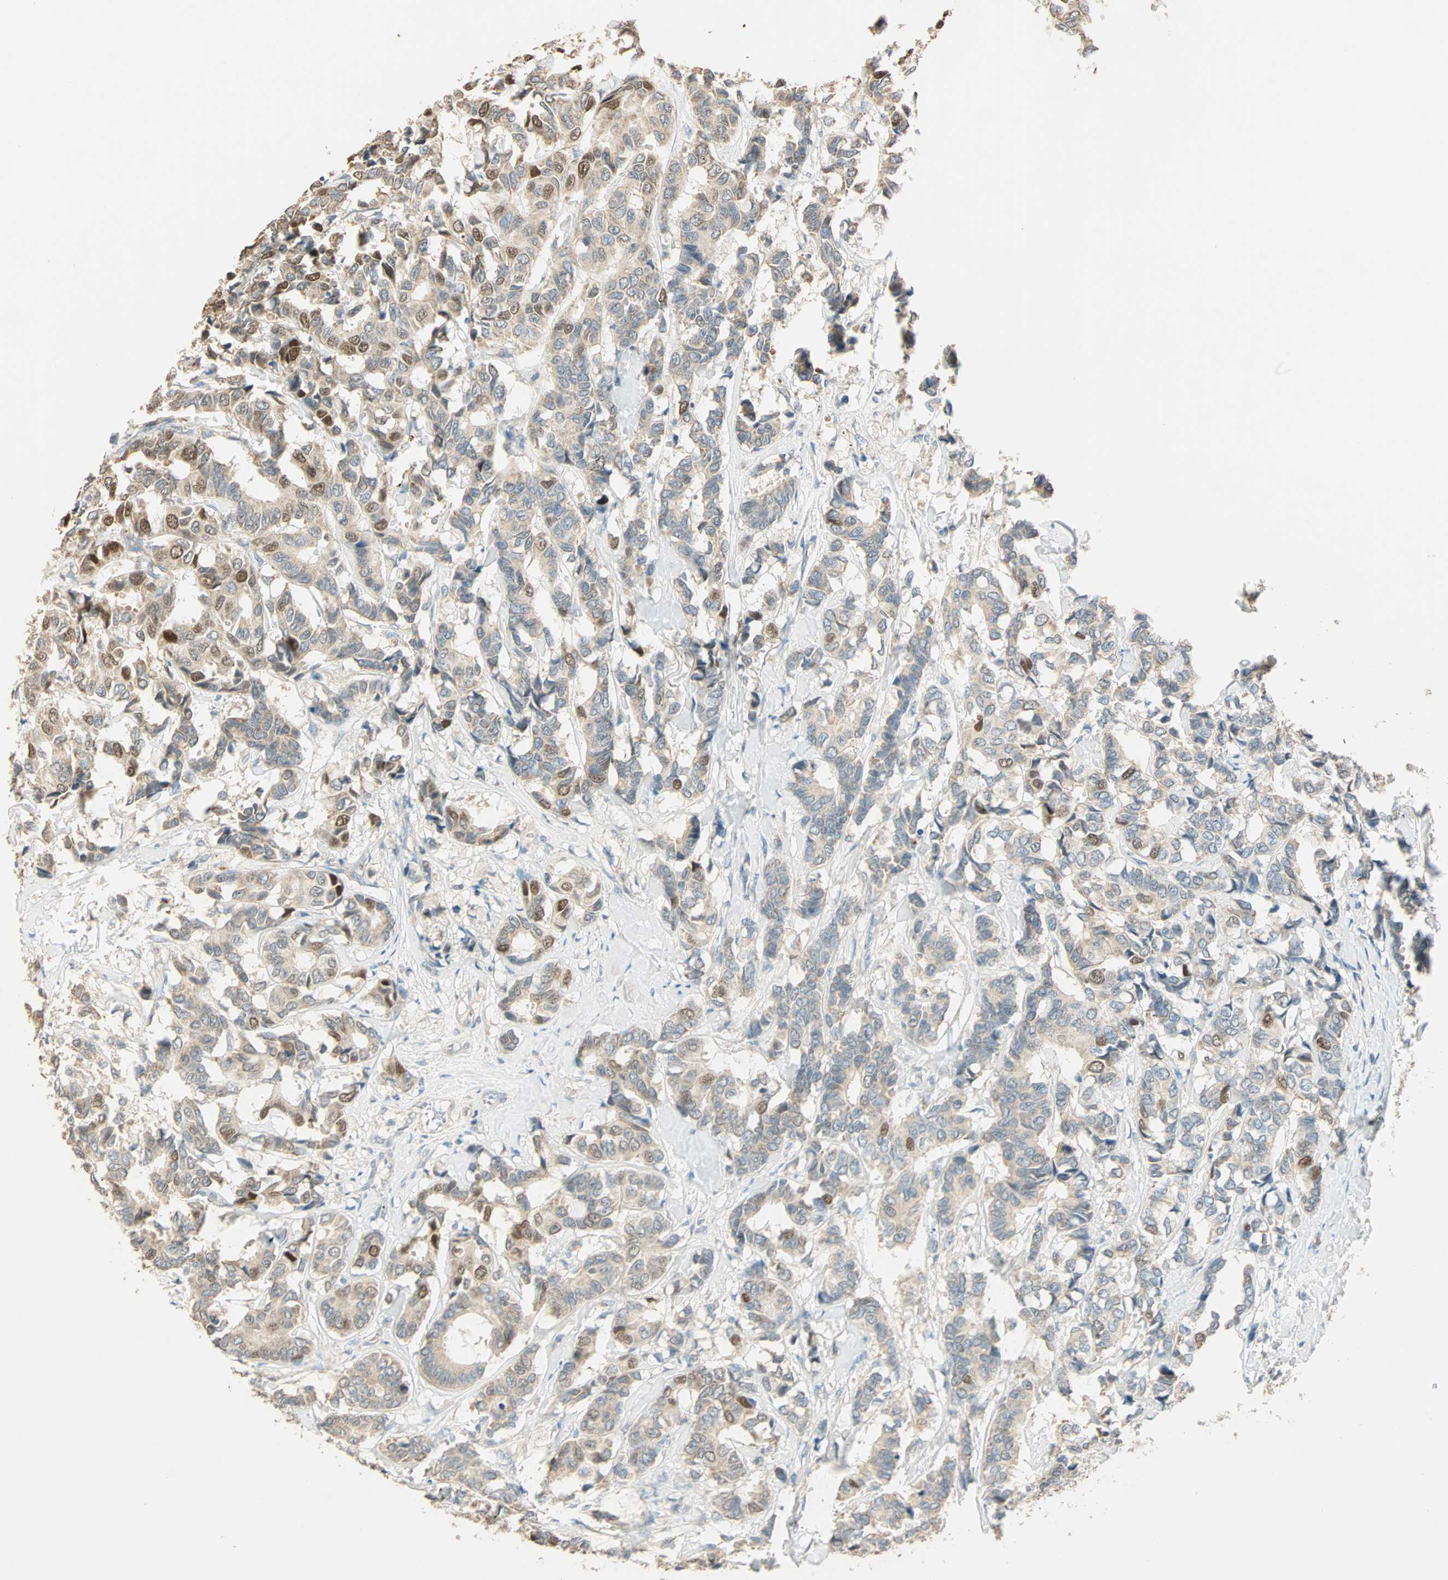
{"staining": {"intensity": "moderate", "quantity": "25%-75%", "location": "cytoplasmic/membranous,nuclear"}, "tissue": "breast cancer", "cell_type": "Tumor cells", "image_type": "cancer", "snomed": [{"axis": "morphology", "description": "Duct carcinoma"}, {"axis": "topography", "description": "Breast"}], "caption": "A medium amount of moderate cytoplasmic/membranous and nuclear expression is appreciated in about 25%-75% of tumor cells in breast infiltrating ductal carcinoma tissue.", "gene": "RAD18", "patient": {"sex": "female", "age": 87}}